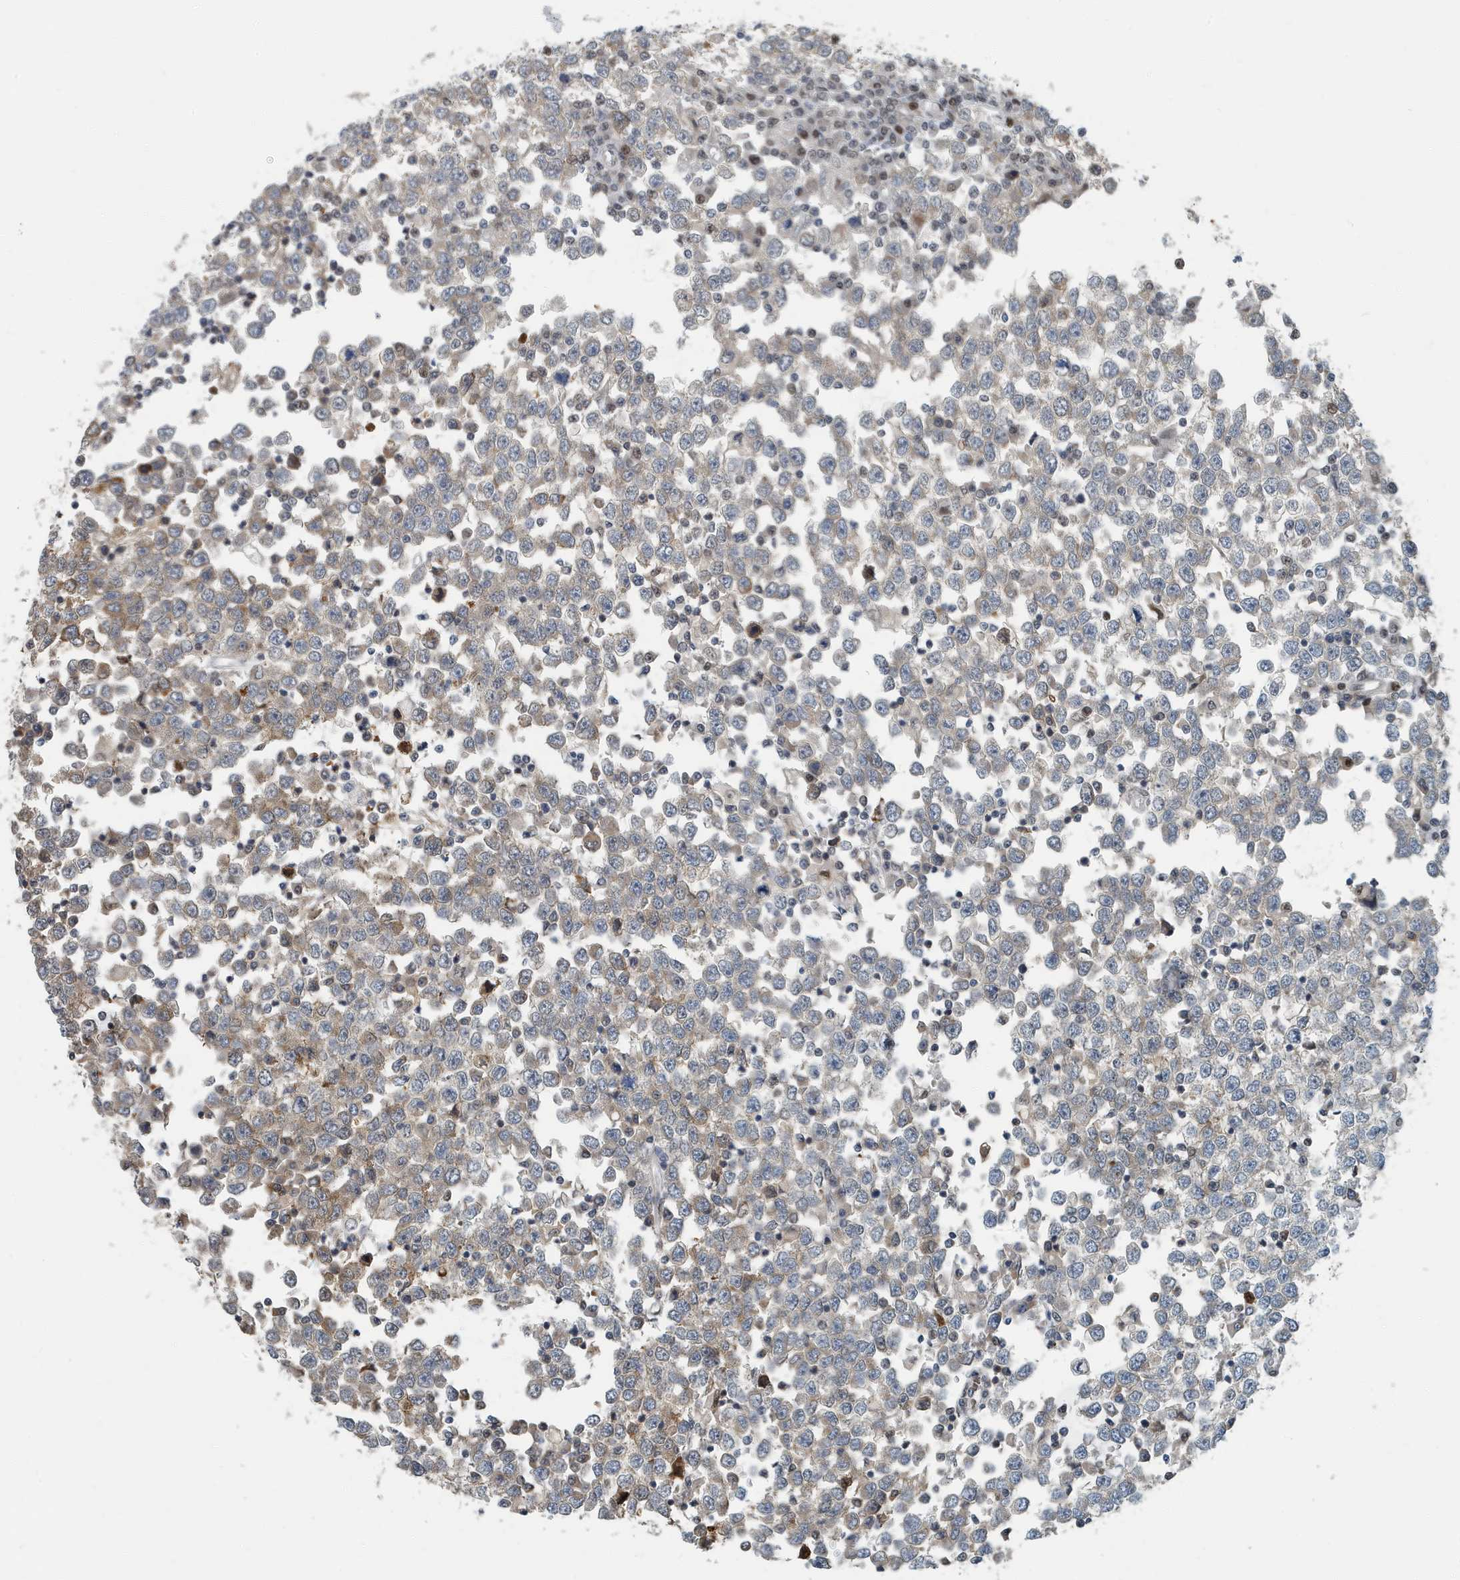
{"staining": {"intensity": "moderate", "quantity": "<25%", "location": "cytoplasmic/membranous"}, "tissue": "testis cancer", "cell_type": "Tumor cells", "image_type": "cancer", "snomed": [{"axis": "morphology", "description": "Seminoma, NOS"}, {"axis": "topography", "description": "Testis"}], "caption": "Moderate cytoplasmic/membranous staining is identified in about <25% of tumor cells in testis cancer (seminoma).", "gene": "KIF15", "patient": {"sex": "male", "age": 65}}